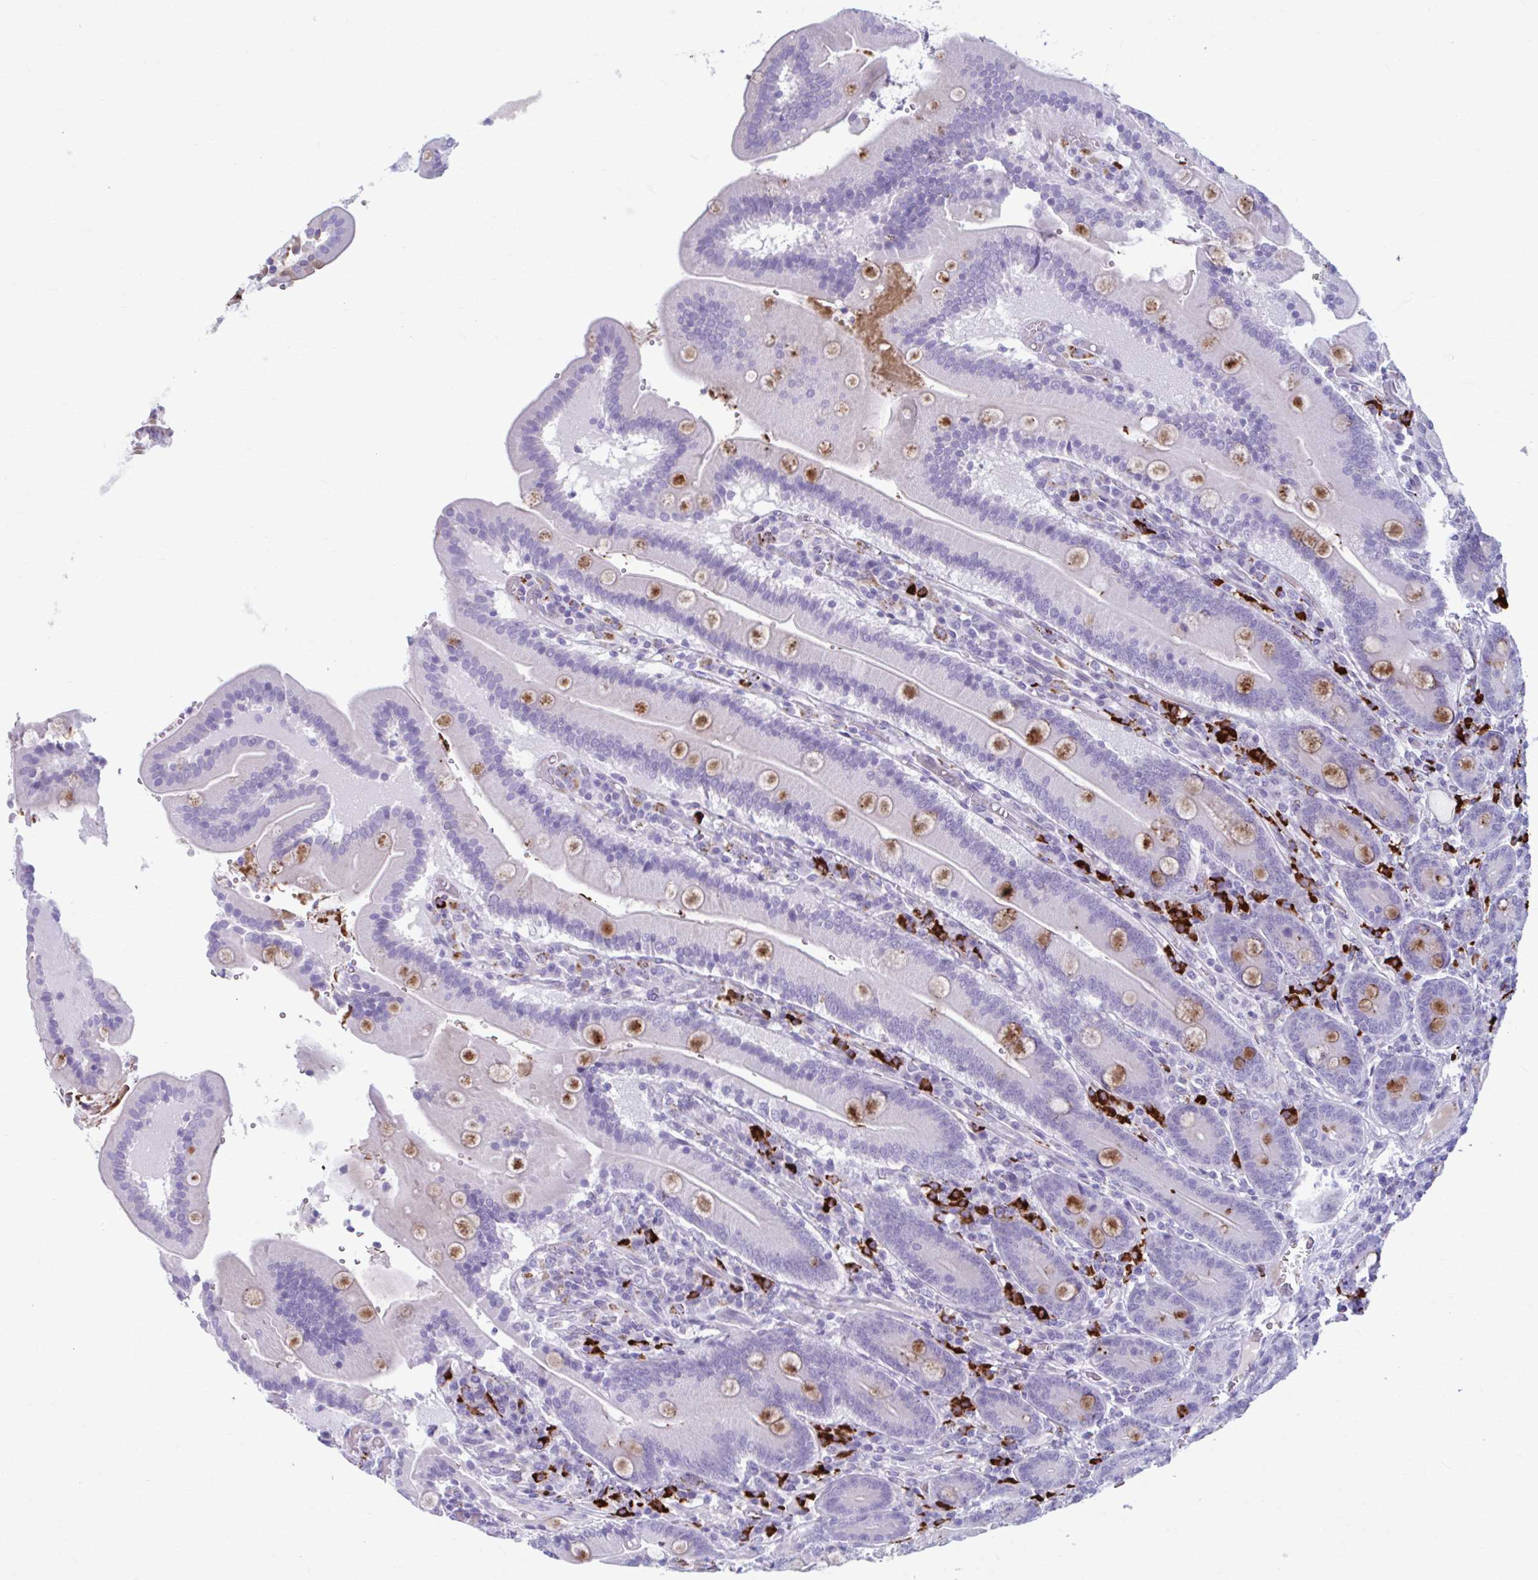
{"staining": {"intensity": "moderate", "quantity": "25%-75%", "location": "cytoplasmic/membranous"}, "tissue": "duodenum", "cell_type": "Glandular cells", "image_type": "normal", "snomed": [{"axis": "morphology", "description": "Normal tissue, NOS"}, {"axis": "topography", "description": "Duodenum"}], "caption": "Protein analysis of benign duodenum displays moderate cytoplasmic/membranous expression in about 25%-75% of glandular cells.", "gene": "C12orf71", "patient": {"sex": "female", "age": 62}}